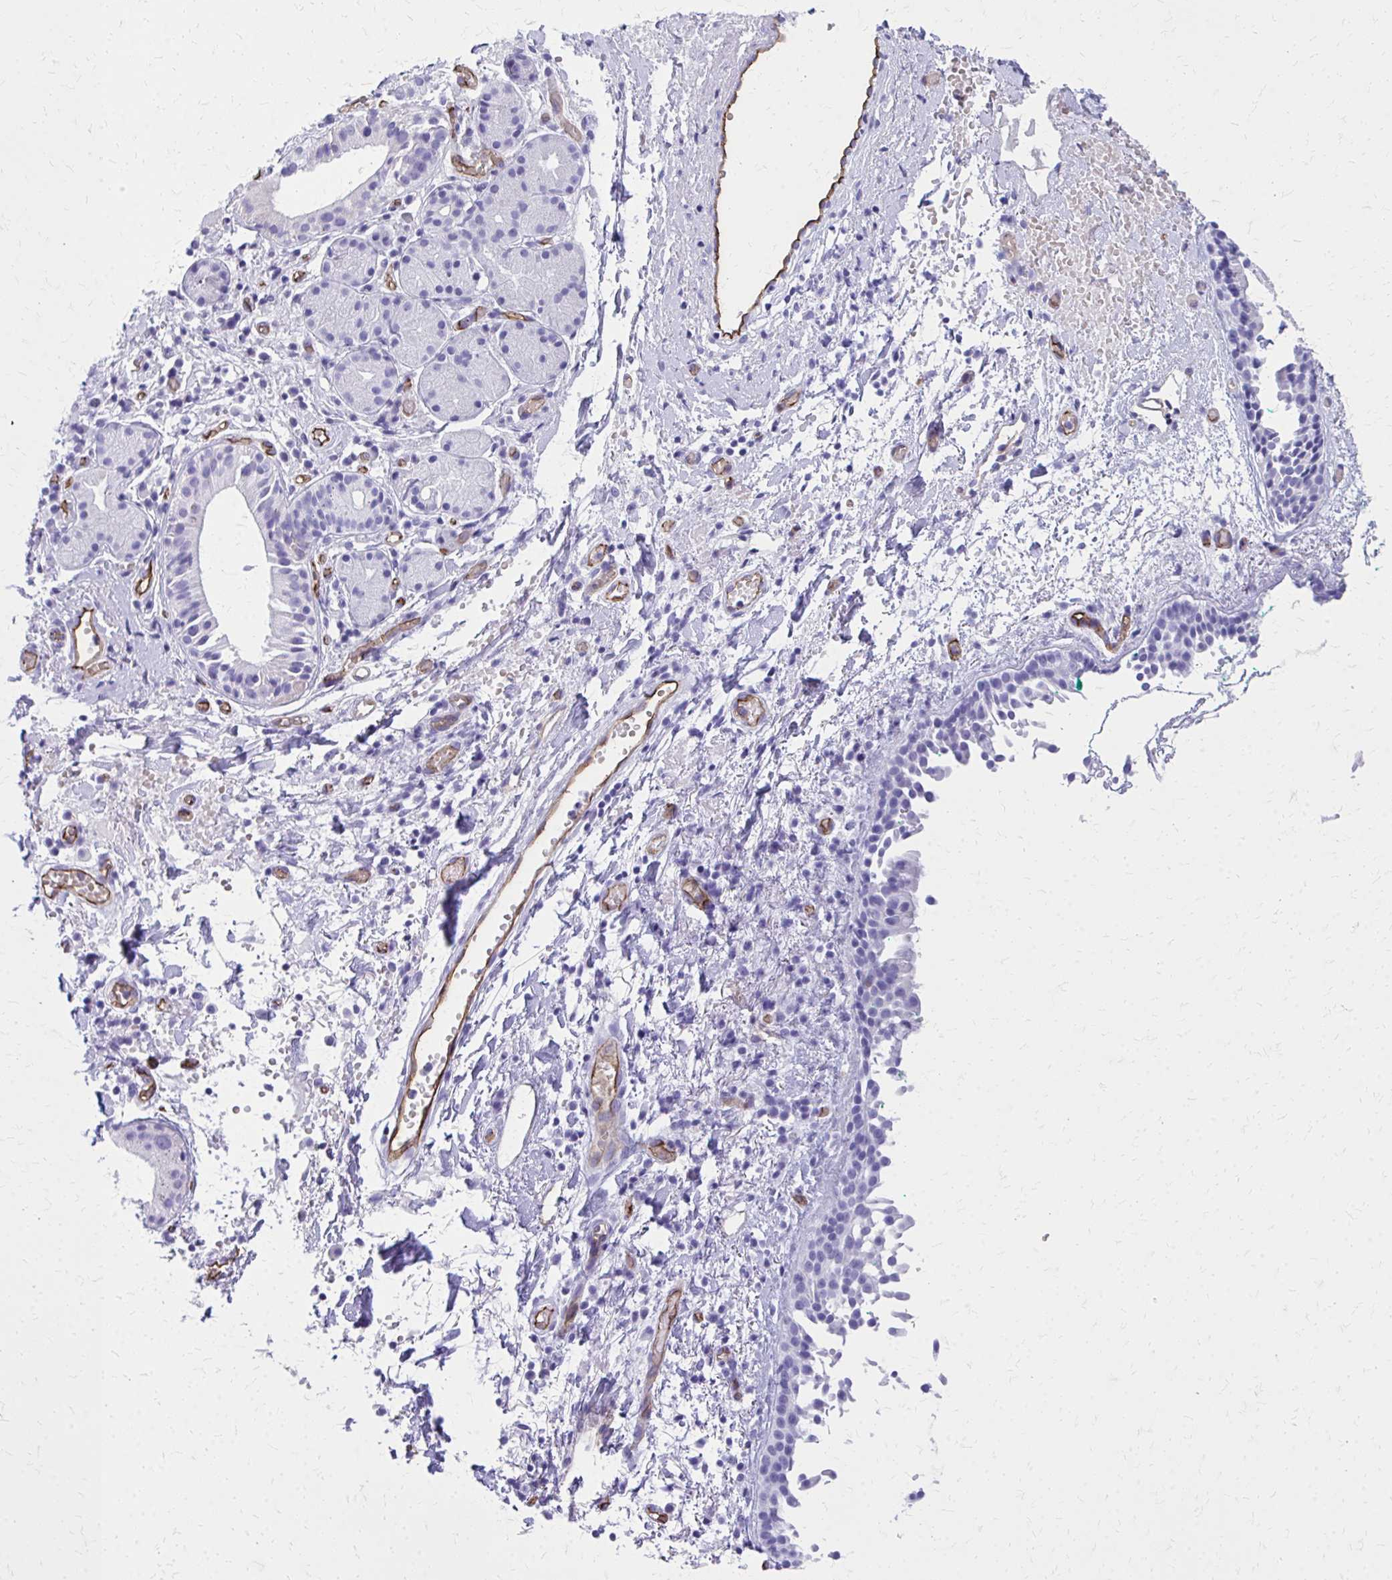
{"staining": {"intensity": "negative", "quantity": "none", "location": "none"}, "tissue": "nasopharynx", "cell_type": "Respiratory epithelial cells", "image_type": "normal", "snomed": [{"axis": "morphology", "description": "Normal tissue, NOS"}, {"axis": "morphology", "description": "Basal cell carcinoma"}, {"axis": "topography", "description": "Cartilage tissue"}, {"axis": "topography", "description": "Nasopharynx"}, {"axis": "topography", "description": "Oral tissue"}], "caption": "Immunohistochemistry histopathology image of benign human nasopharynx stained for a protein (brown), which displays no staining in respiratory epithelial cells.", "gene": "TPSG1", "patient": {"sex": "female", "age": 77}}